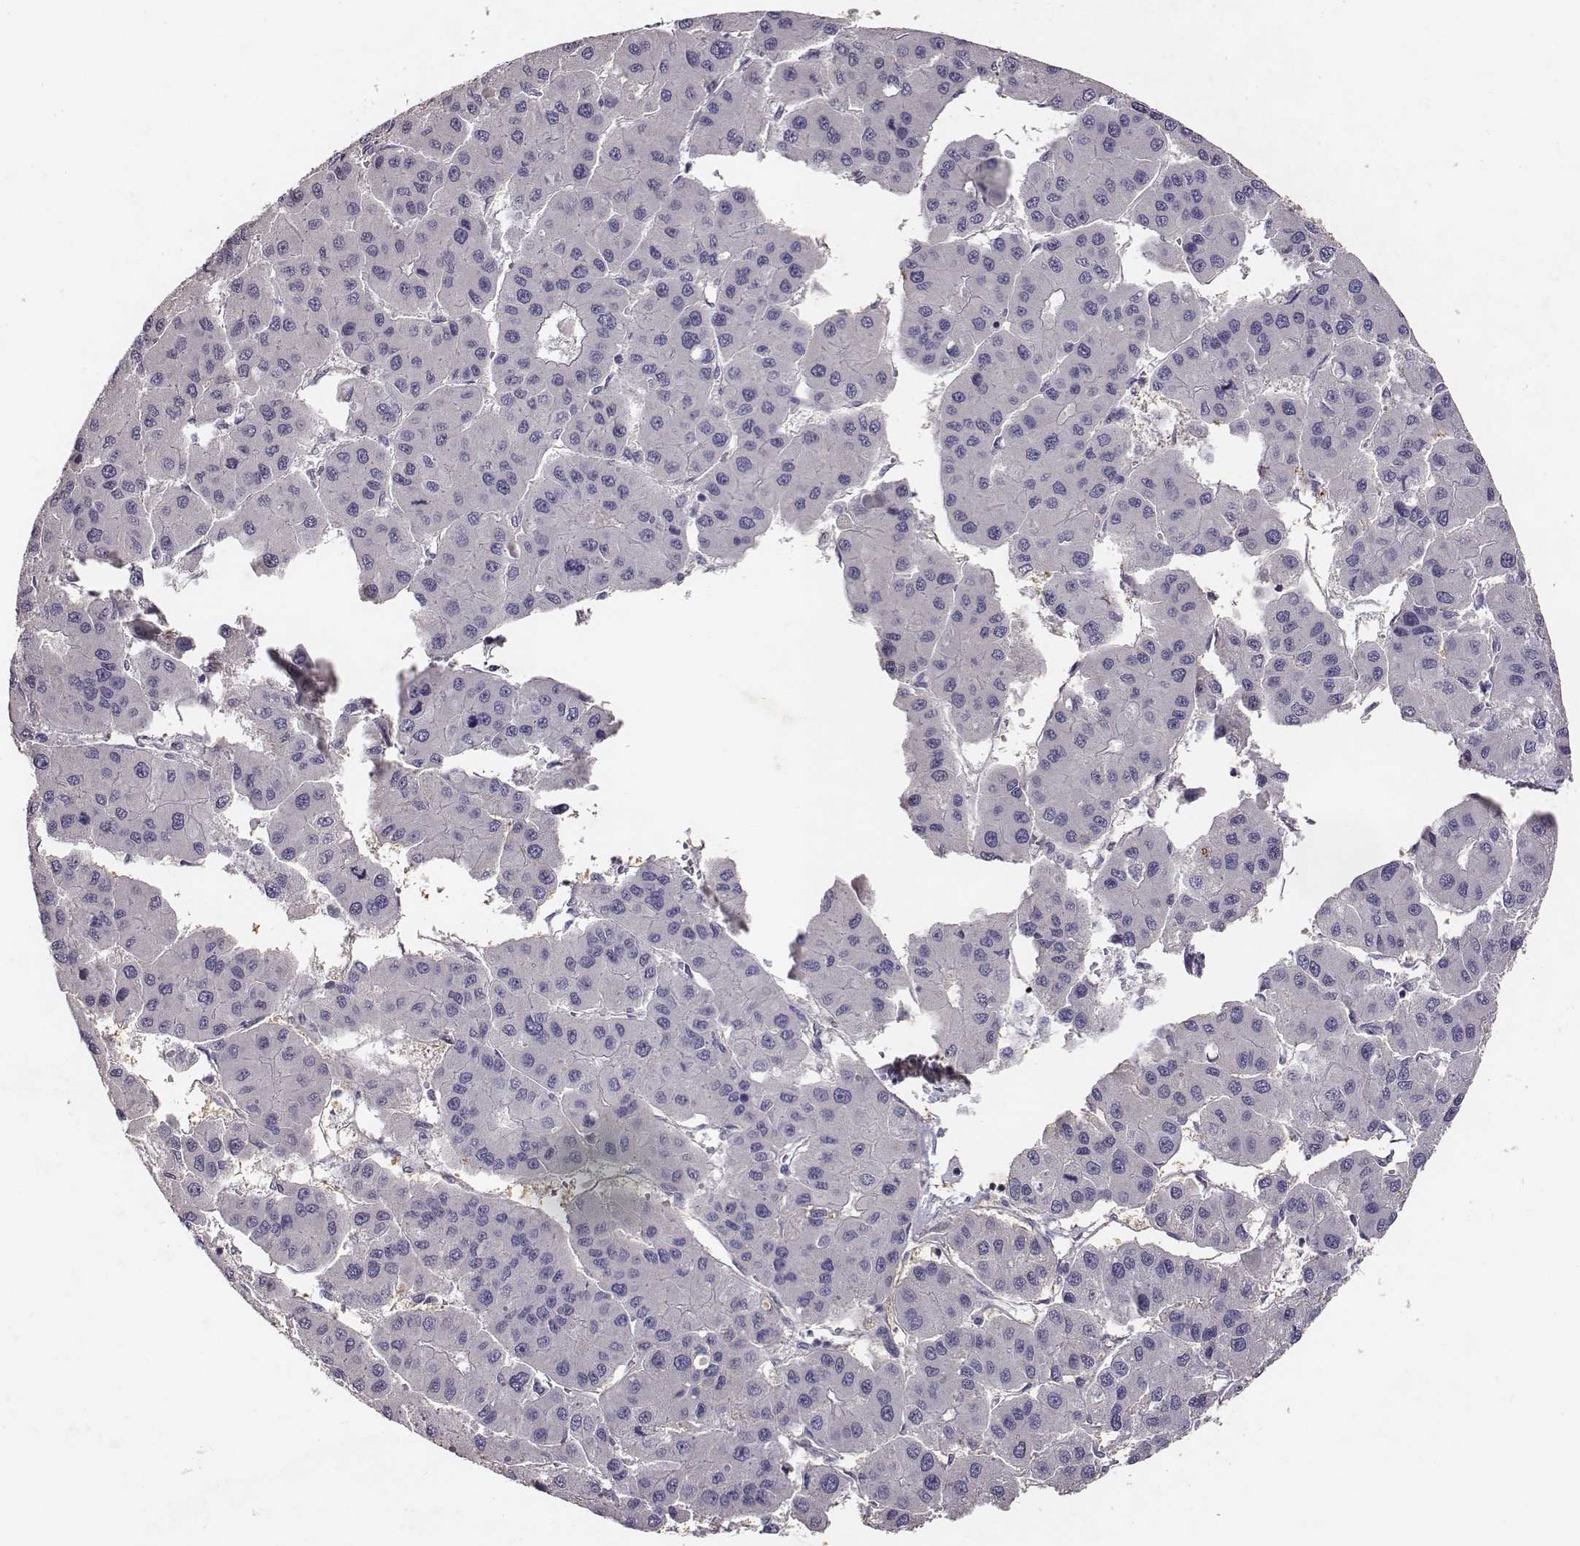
{"staining": {"intensity": "negative", "quantity": "none", "location": "none"}, "tissue": "liver cancer", "cell_type": "Tumor cells", "image_type": "cancer", "snomed": [{"axis": "morphology", "description": "Carcinoma, Hepatocellular, NOS"}, {"axis": "topography", "description": "Liver"}], "caption": "This image is of liver cancer (hepatocellular carcinoma) stained with IHC to label a protein in brown with the nuclei are counter-stained blue. There is no staining in tumor cells. The staining was performed using DAB to visualize the protein expression in brown, while the nuclei were stained in blue with hematoxylin (Magnification: 20x).", "gene": "SLC22A6", "patient": {"sex": "male", "age": 73}}